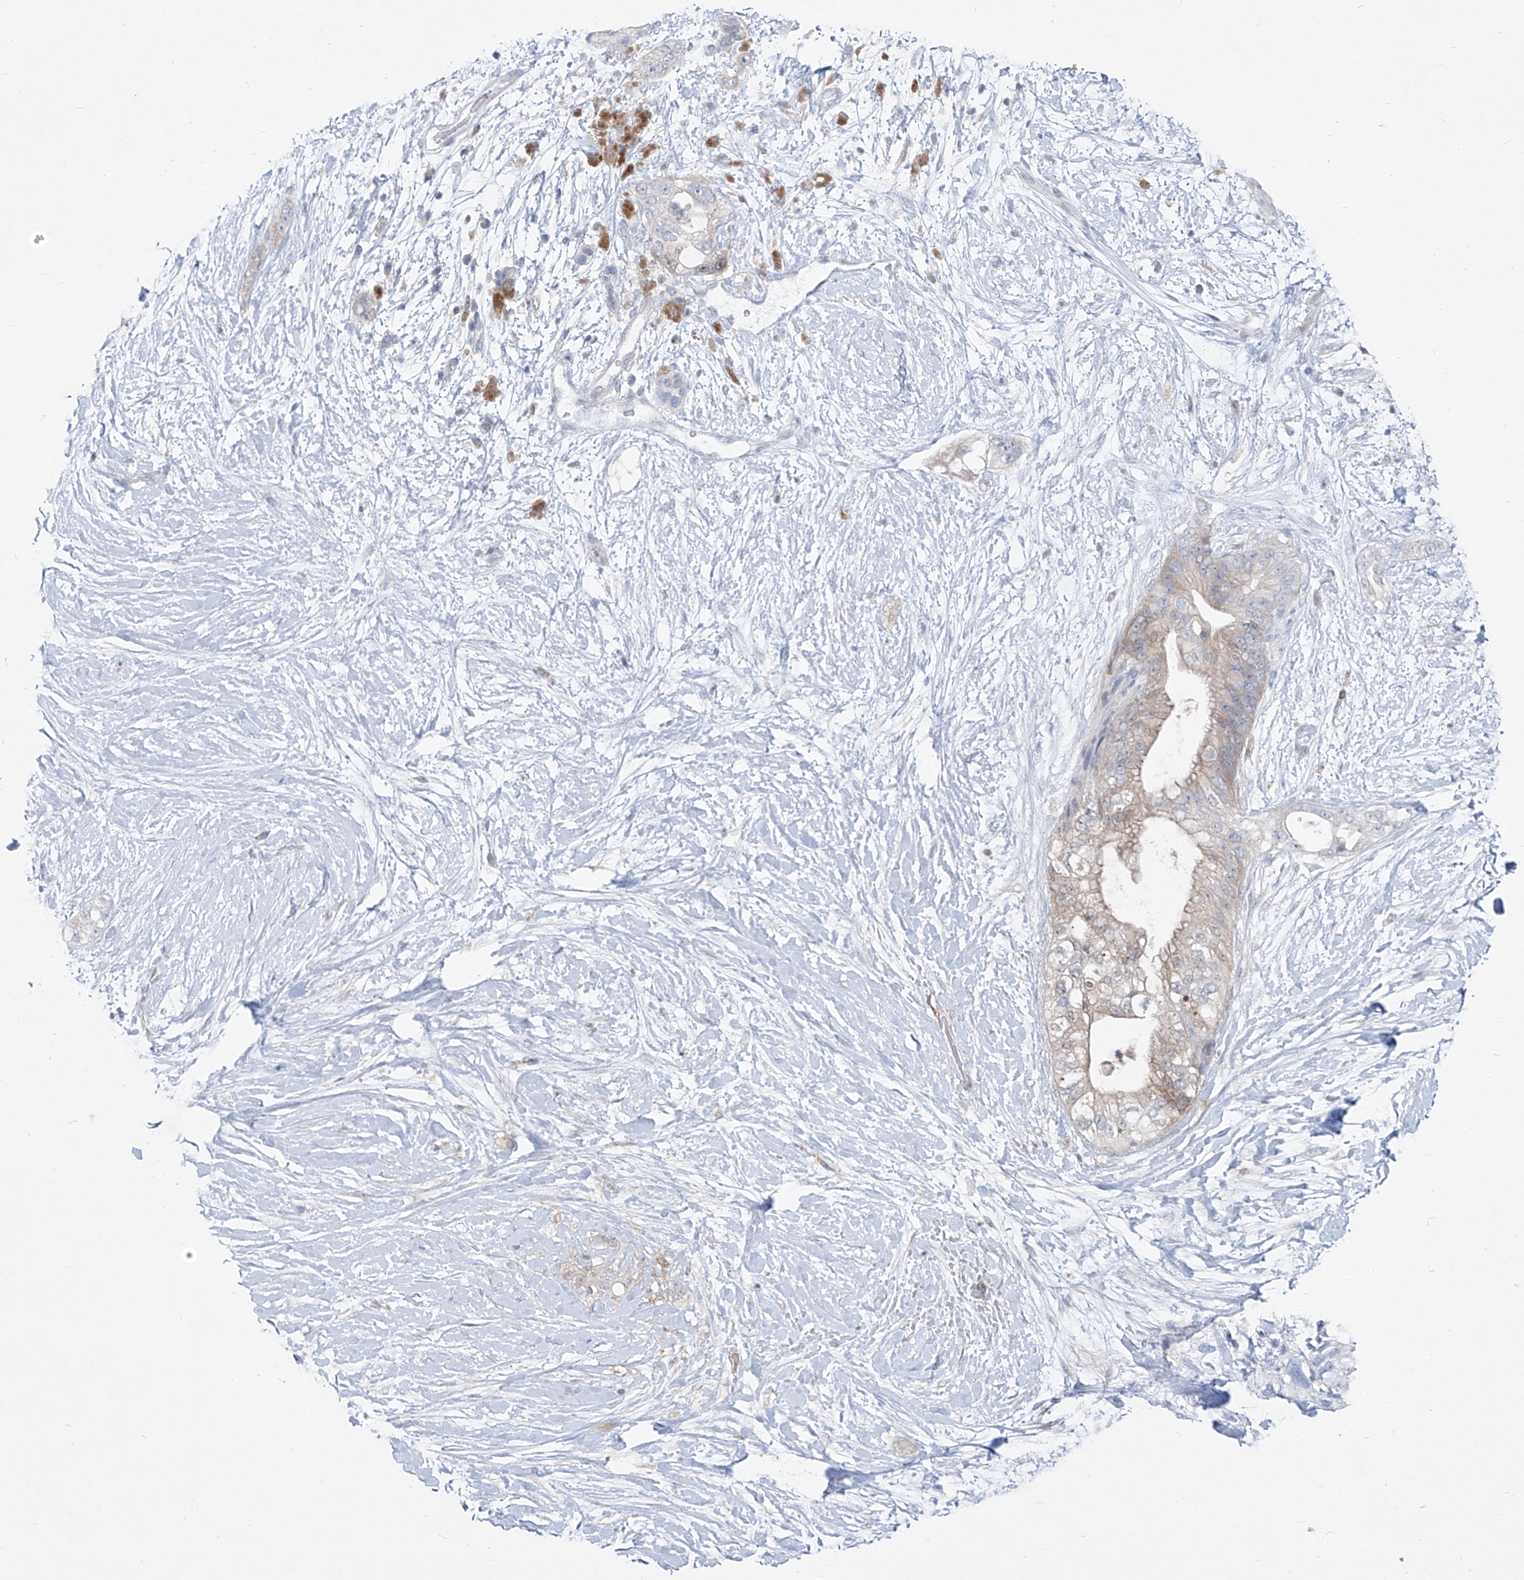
{"staining": {"intensity": "weak", "quantity": "<25%", "location": "cytoplasmic/membranous"}, "tissue": "pancreatic cancer", "cell_type": "Tumor cells", "image_type": "cancer", "snomed": [{"axis": "morphology", "description": "Adenocarcinoma, NOS"}, {"axis": "topography", "description": "Pancreas"}], "caption": "Tumor cells are negative for brown protein staining in pancreatic cancer.", "gene": "UFL1", "patient": {"sex": "male", "age": 53}}